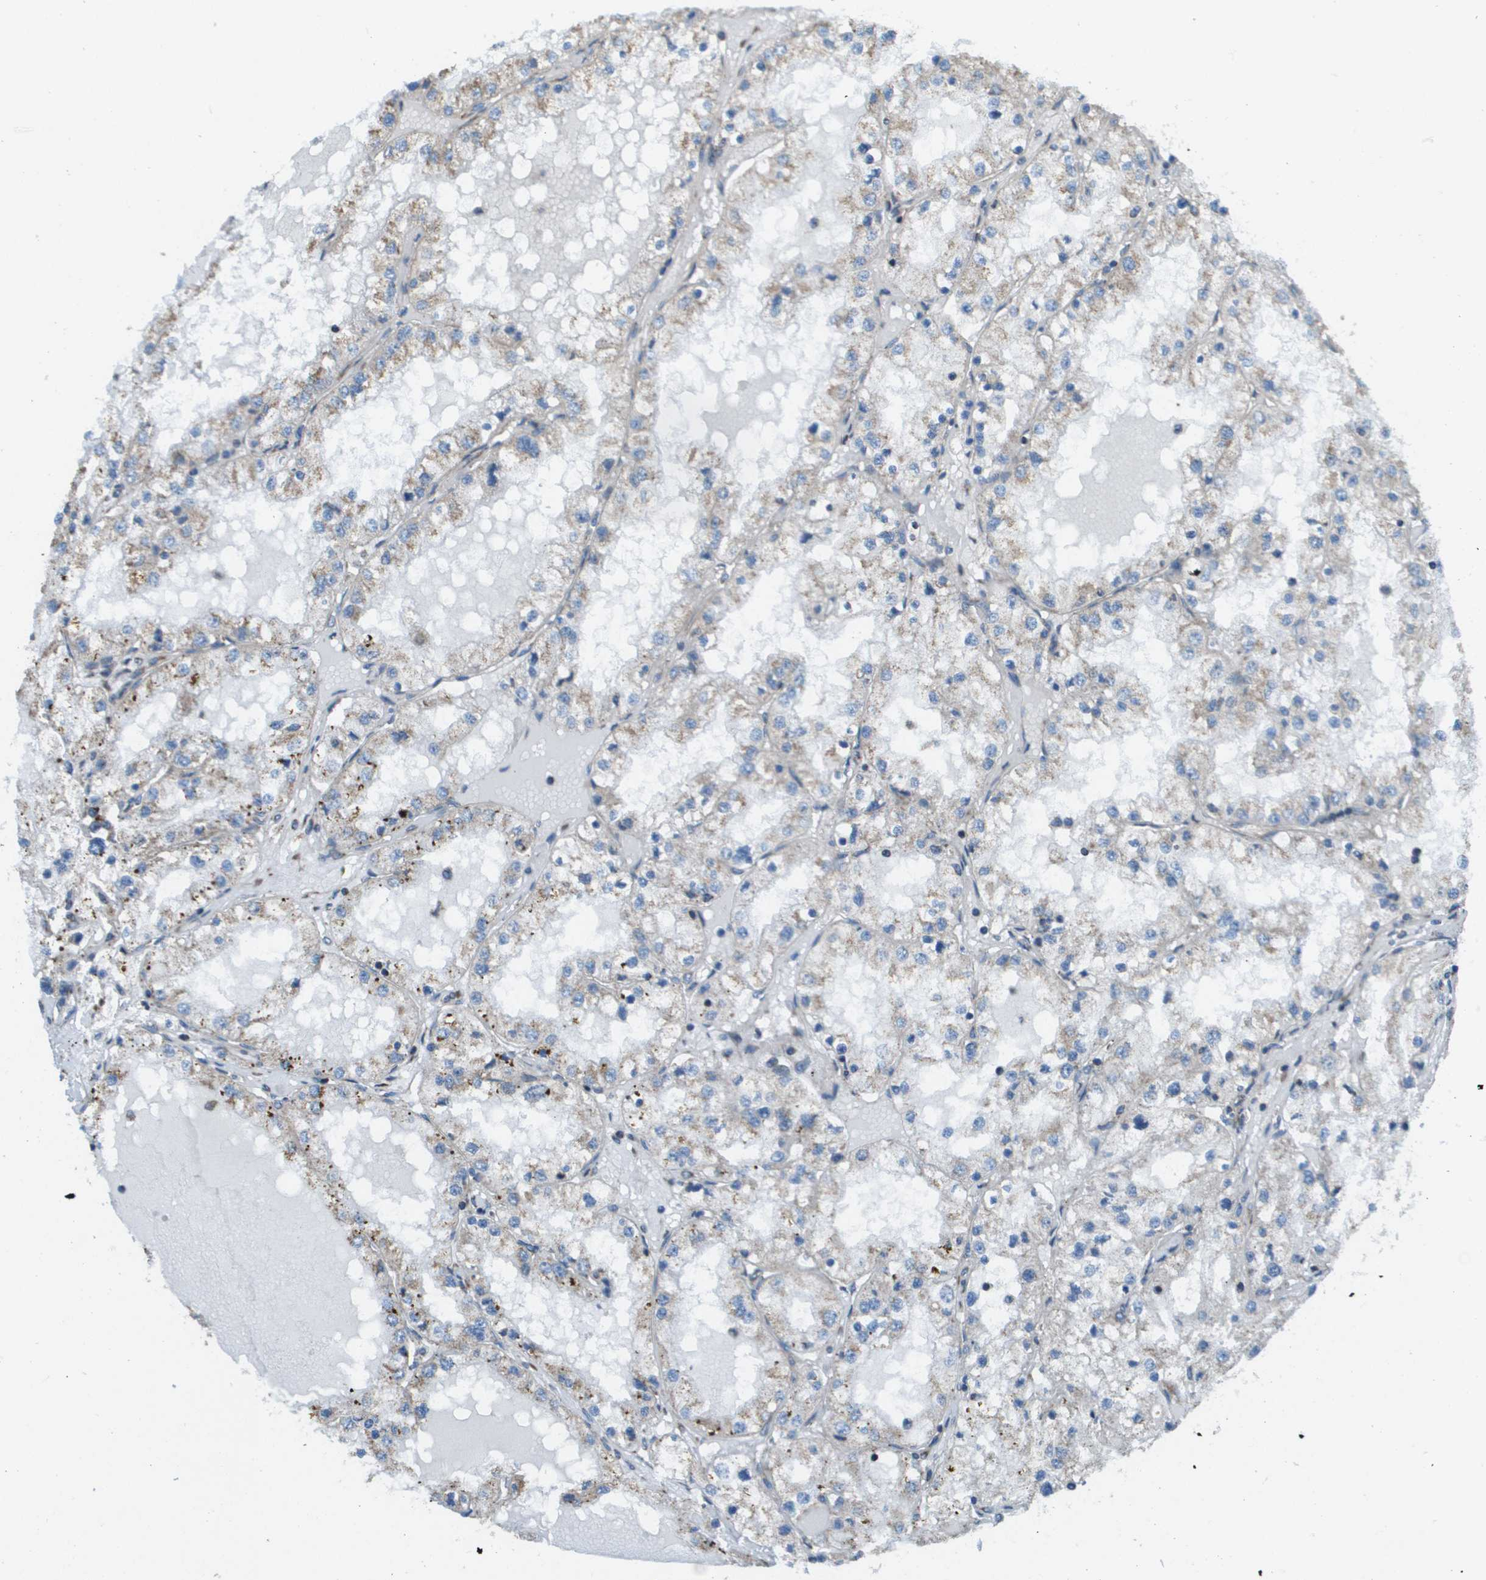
{"staining": {"intensity": "moderate", "quantity": "25%-75%", "location": "cytoplasmic/membranous"}, "tissue": "renal cancer", "cell_type": "Tumor cells", "image_type": "cancer", "snomed": [{"axis": "morphology", "description": "Adenocarcinoma, NOS"}, {"axis": "topography", "description": "Kidney"}], "caption": "Human adenocarcinoma (renal) stained with a protein marker reveals moderate staining in tumor cells.", "gene": "TAOK3", "patient": {"sex": "male", "age": 68}}